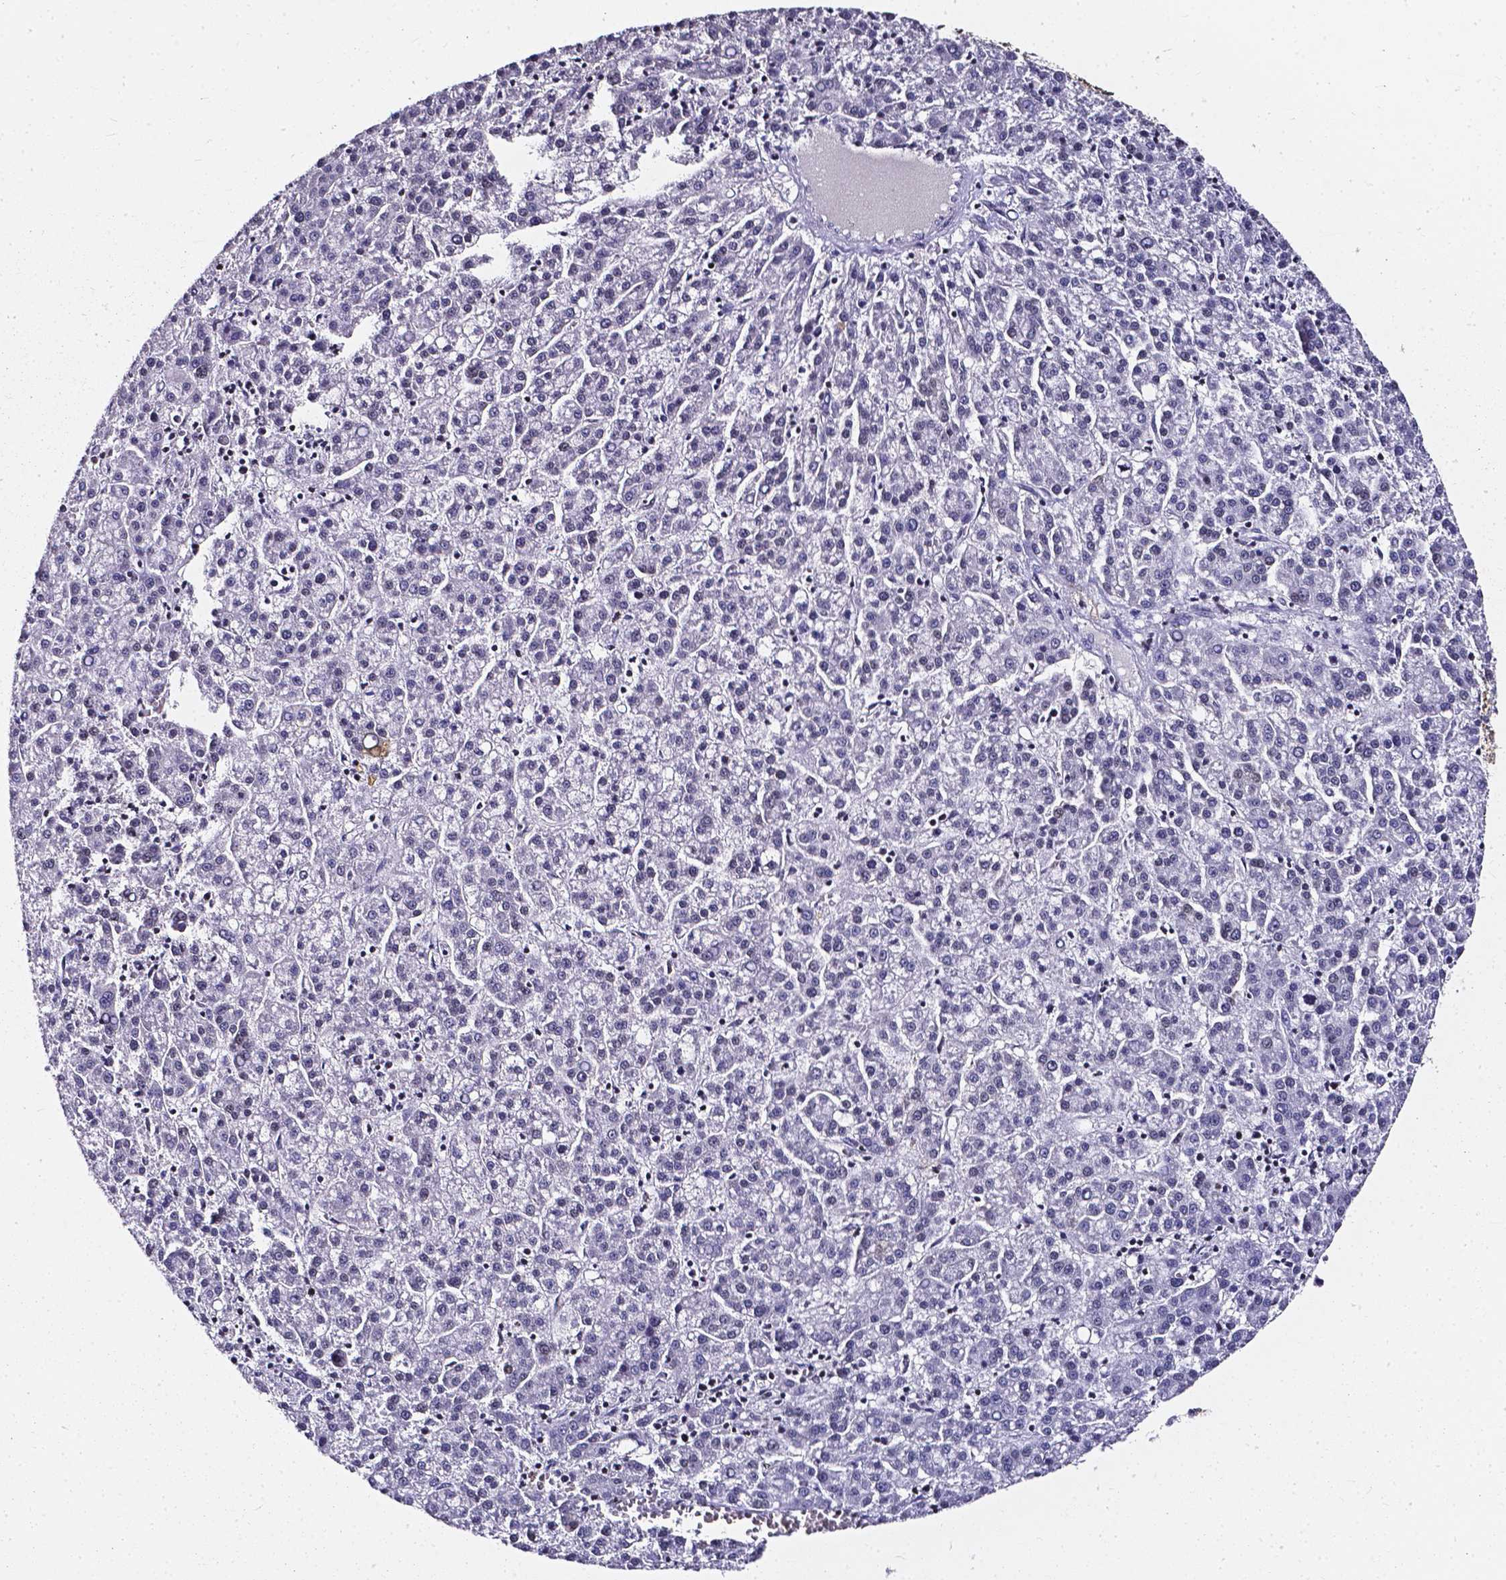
{"staining": {"intensity": "negative", "quantity": "none", "location": "none"}, "tissue": "liver cancer", "cell_type": "Tumor cells", "image_type": "cancer", "snomed": [{"axis": "morphology", "description": "Carcinoma, Hepatocellular, NOS"}, {"axis": "topography", "description": "Liver"}], "caption": "Image shows no significant protein expression in tumor cells of liver cancer. Nuclei are stained in blue.", "gene": "AKR1B10", "patient": {"sex": "female", "age": 58}}